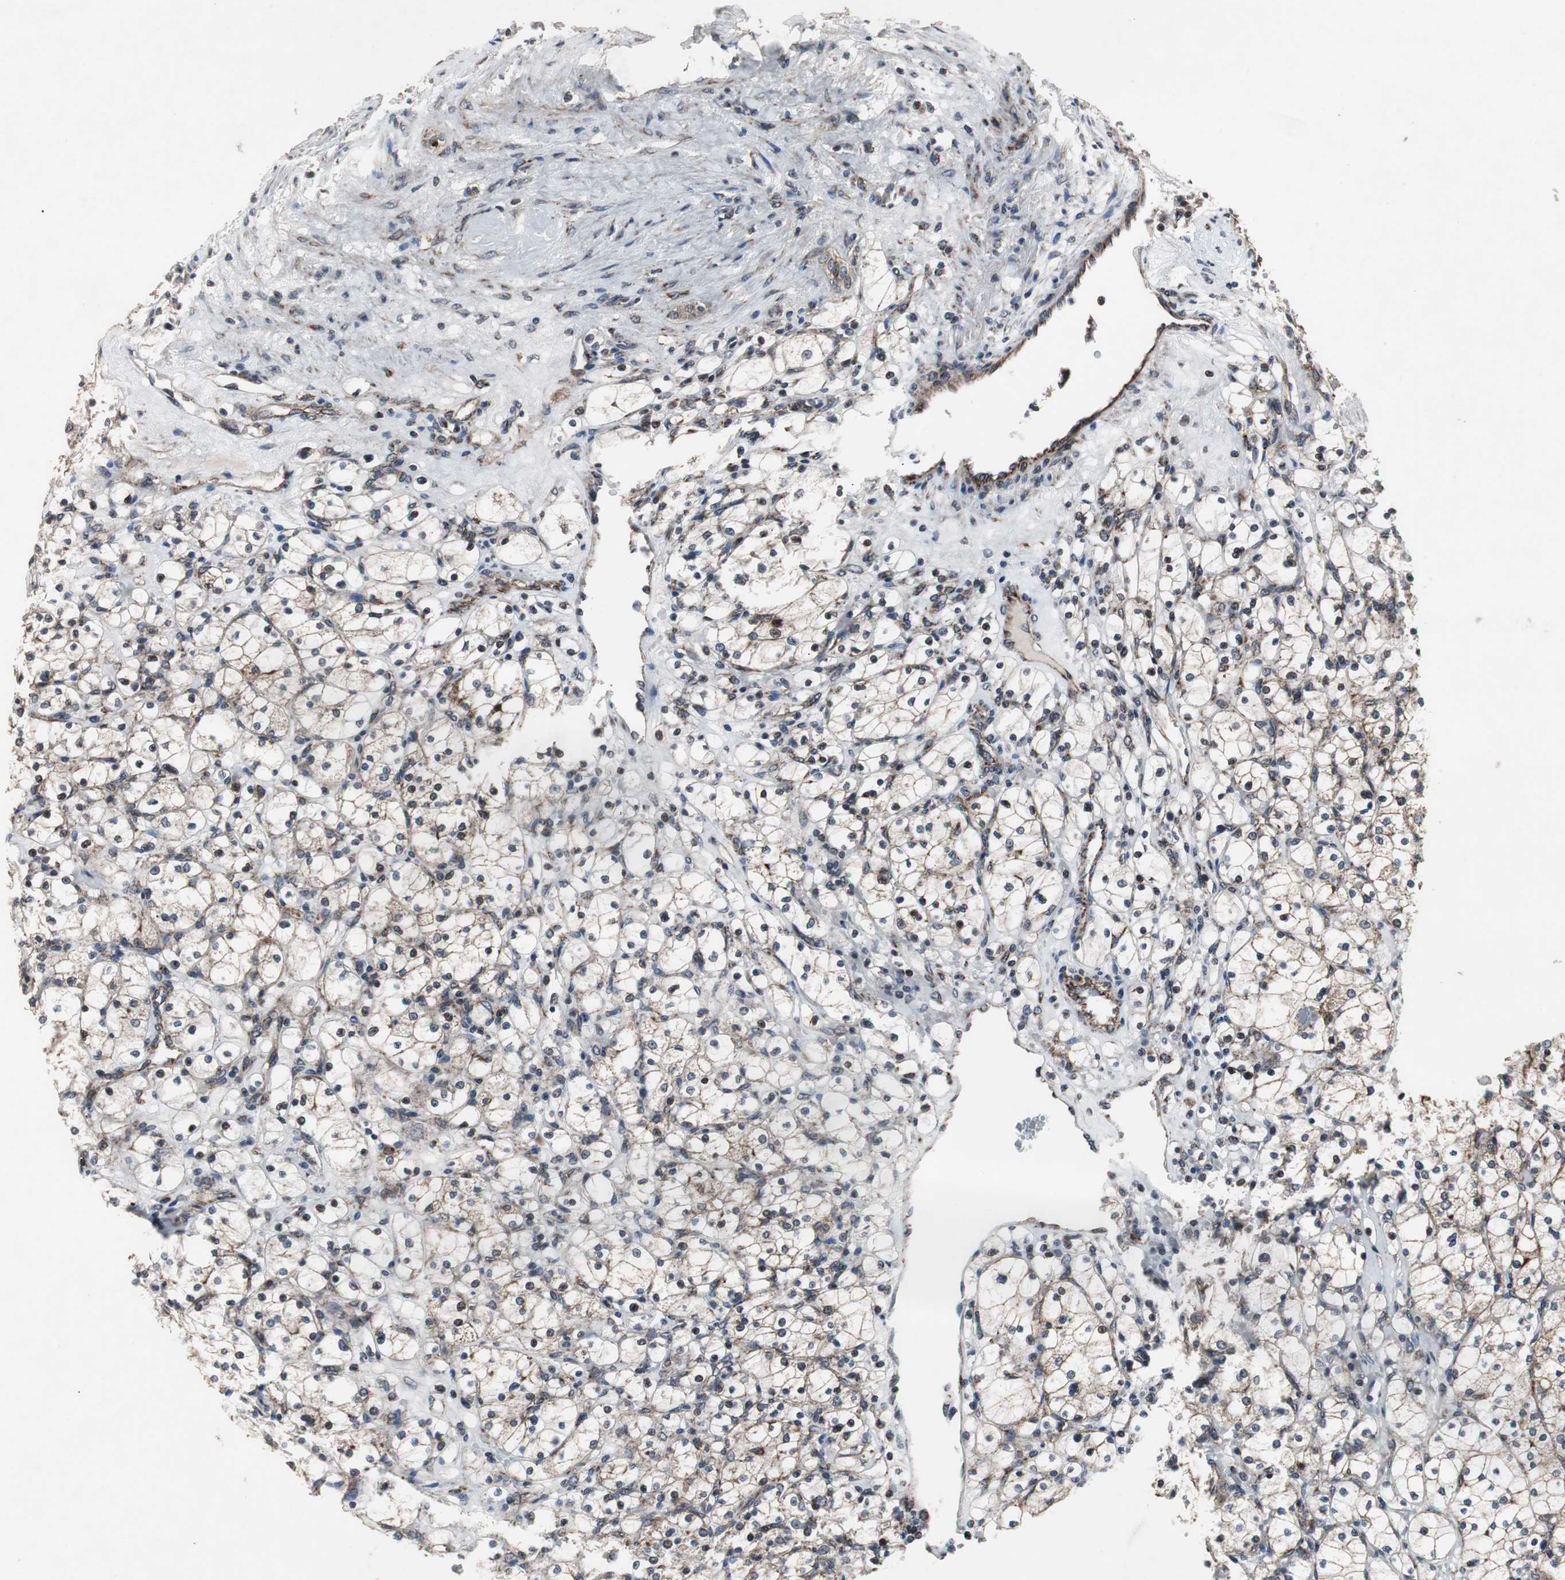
{"staining": {"intensity": "moderate", "quantity": "<25%", "location": "nuclear"}, "tissue": "renal cancer", "cell_type": "Tumor cells", "image_type": "cancer", "snomed": [{"axis": "morphology", "description": "Adenocarcinoma, NOS"}, {"axis": "topography", "description": "Kidney"}], "caption": "Adenocarcinoma (renal) tissue exhibits moderate nuclear positivity in approximately <25% of tumor cells", "gene": "MRPL40", "patient": {"sex": "female", "age": 83}}